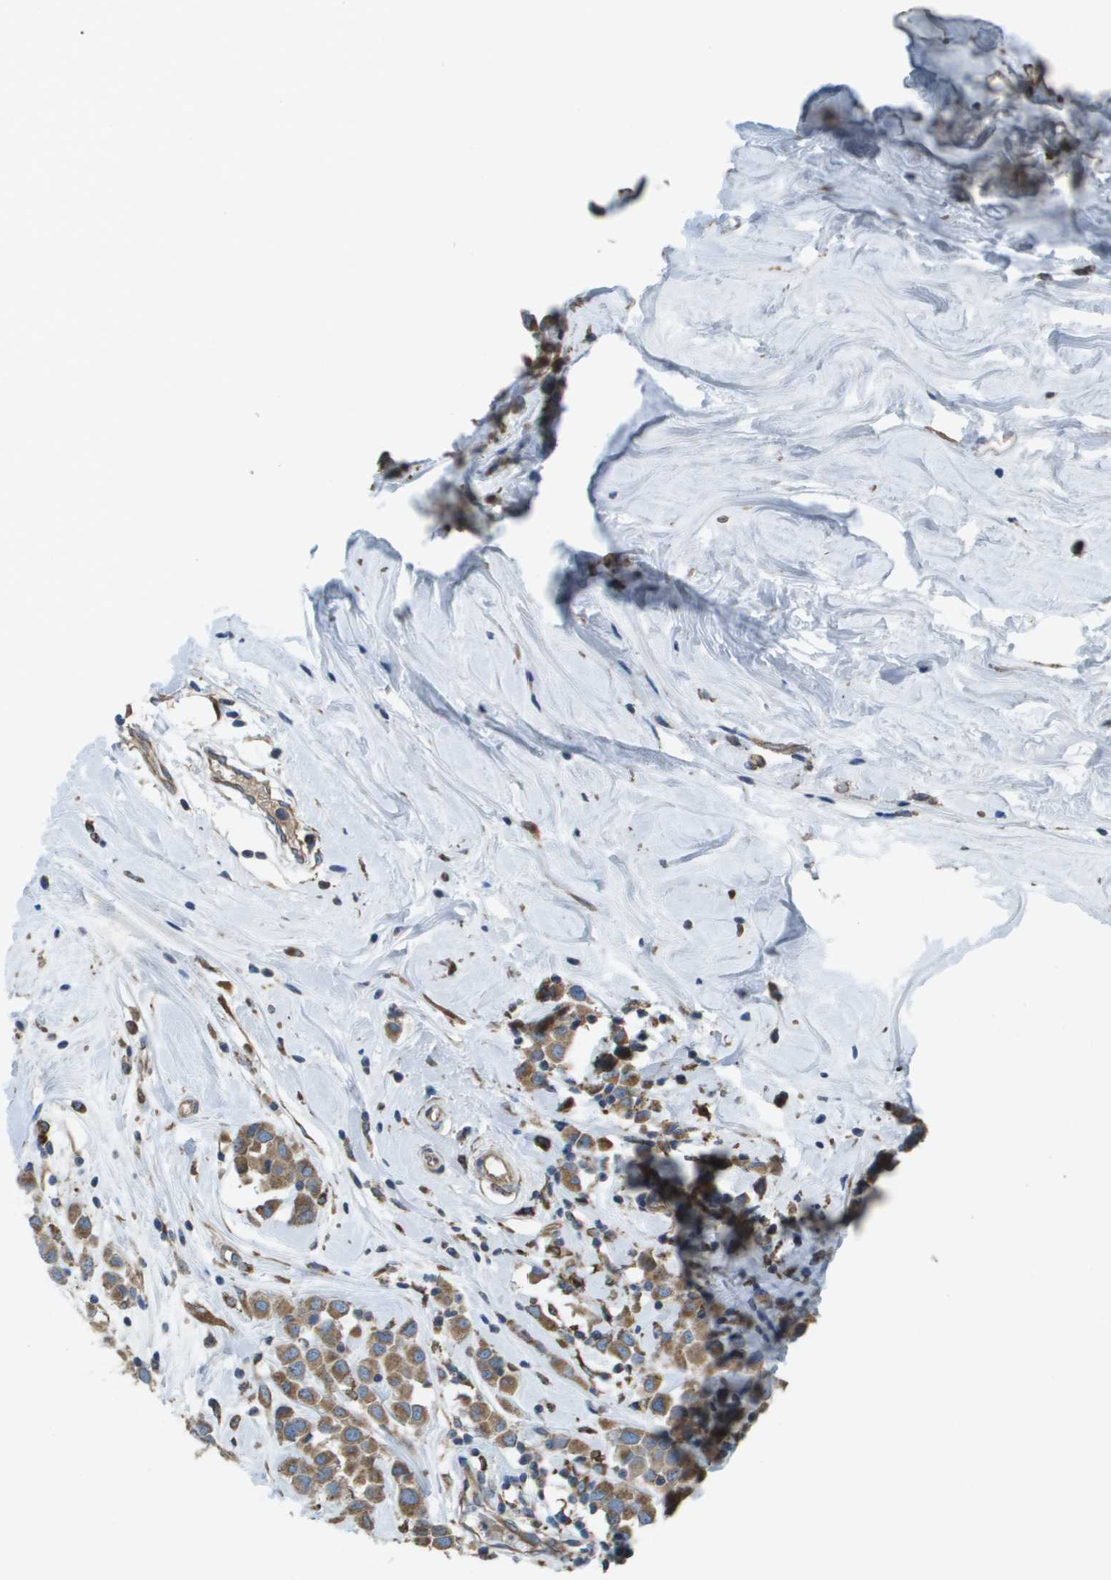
{"staining": {"intensity": "moderate", "quantity": ">75%", "location": "cytoplasmic/membranous"}, "tissue": "breast cancer", "cell_type": "Tumor cells", "image_type": "cancer", "snomed": [{"axis": "morphology", "description": "Duct carcinoma"}, {"axis": "topography", "description": "Breast"}], "caption": "Immunohistochemical staining of breast cancer (invasive ductal carcinoma) reveals moderate cytoplasmic/membranous protein staining in about >75% of tumor cells.", "gene": "CLCN2", "patient": {"sex": "female", "age": 61}}